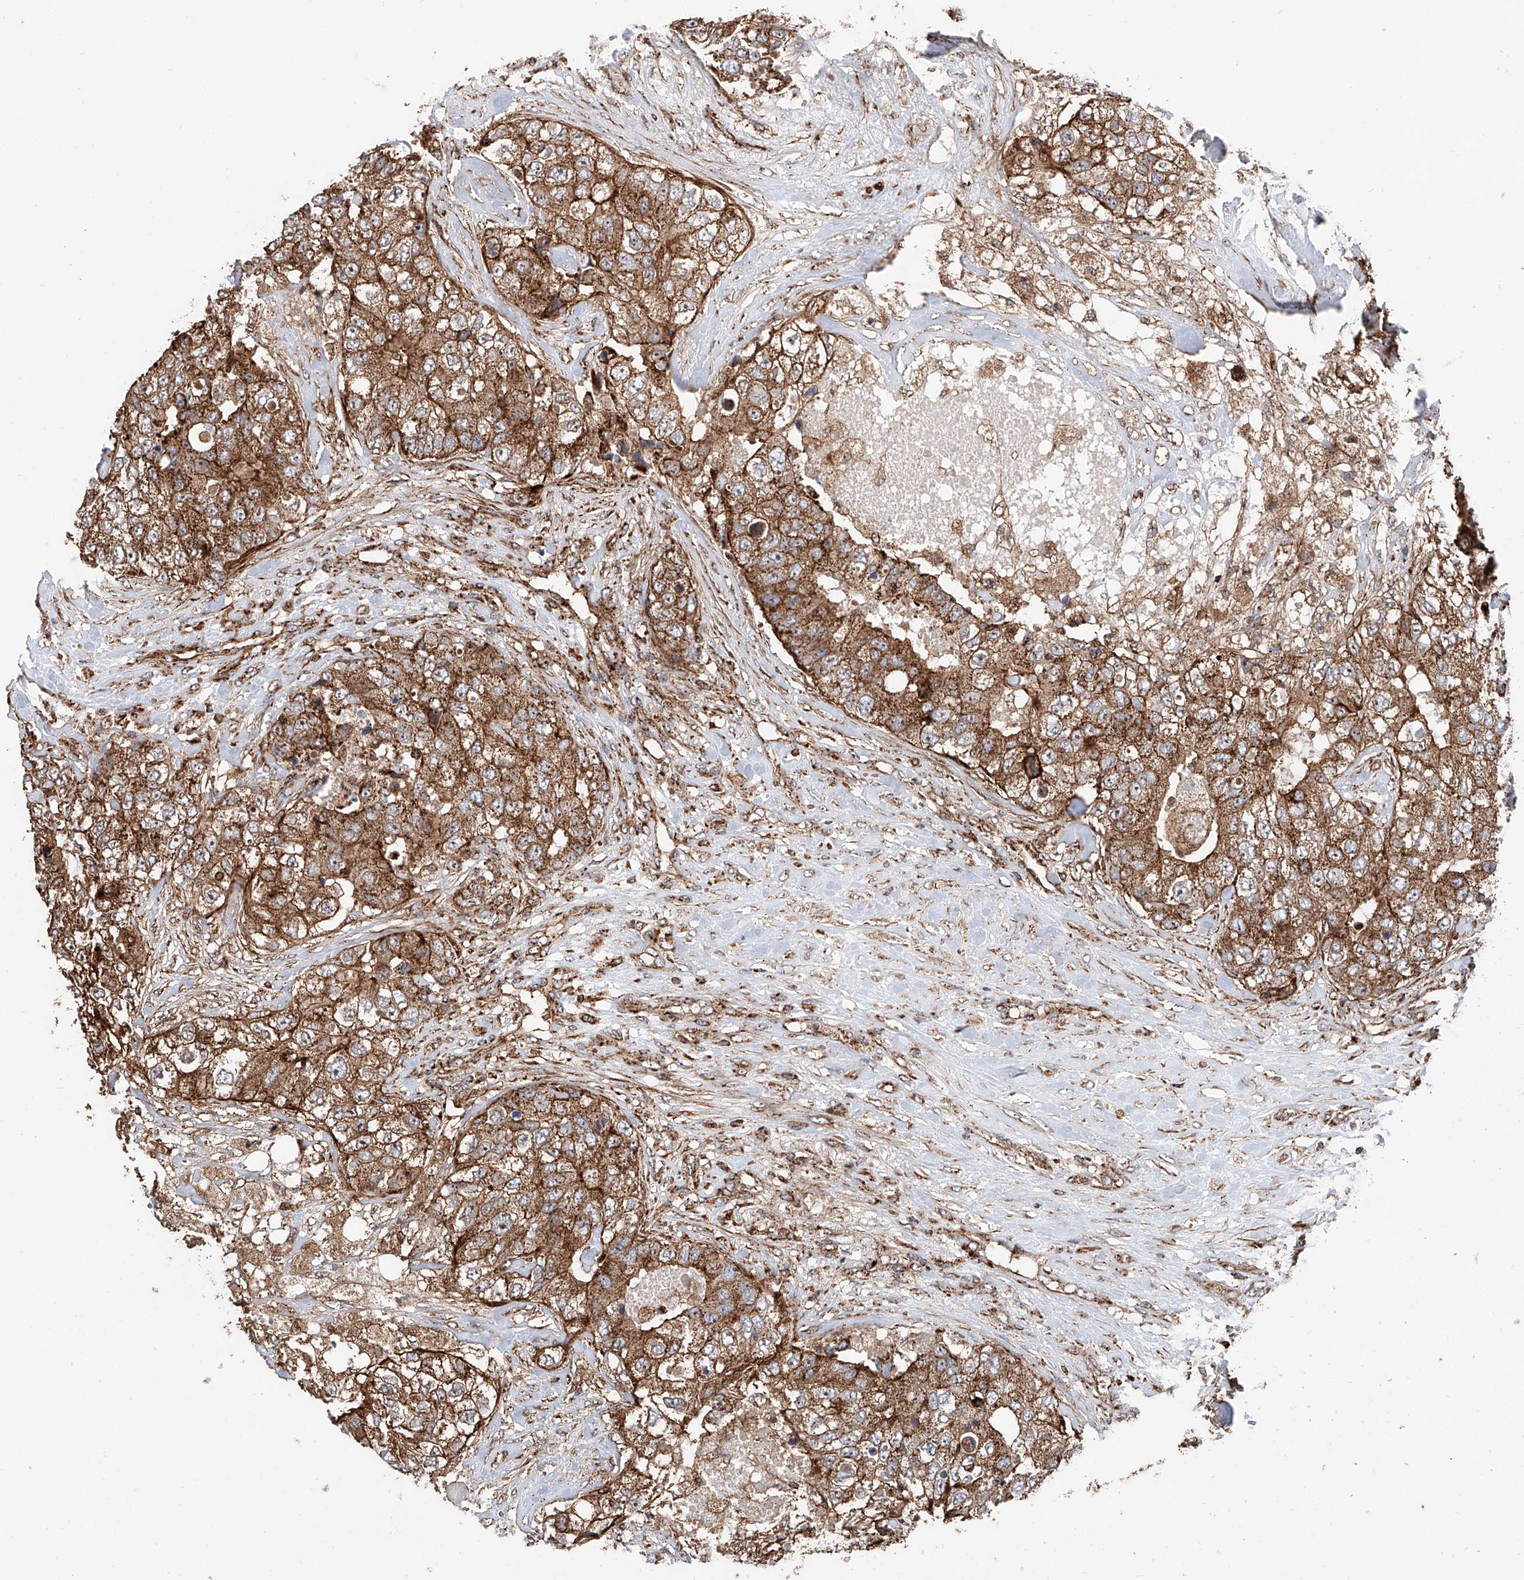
{"staining": {"intensity": "strong", "quantity": ">75%", "location": "cytoplasmic/membranous"}, "tissue": "breast cancer", "cell_type": "Tumor cells", "image_type": "cancer", "snomed": [{"axis": "morphology", "description": "Duct carcinoma"}, {"axis": "topography", "description": "Breast"}], "caption": "Immunohistochemical staining of human breast invasive ductal carcinoma reveals high levels of strong cytoplasmic/membranous positivity in approximately >75% of tumor cells.", "gene": "PISD", "patient": {"sex": "female", "age": 62}}